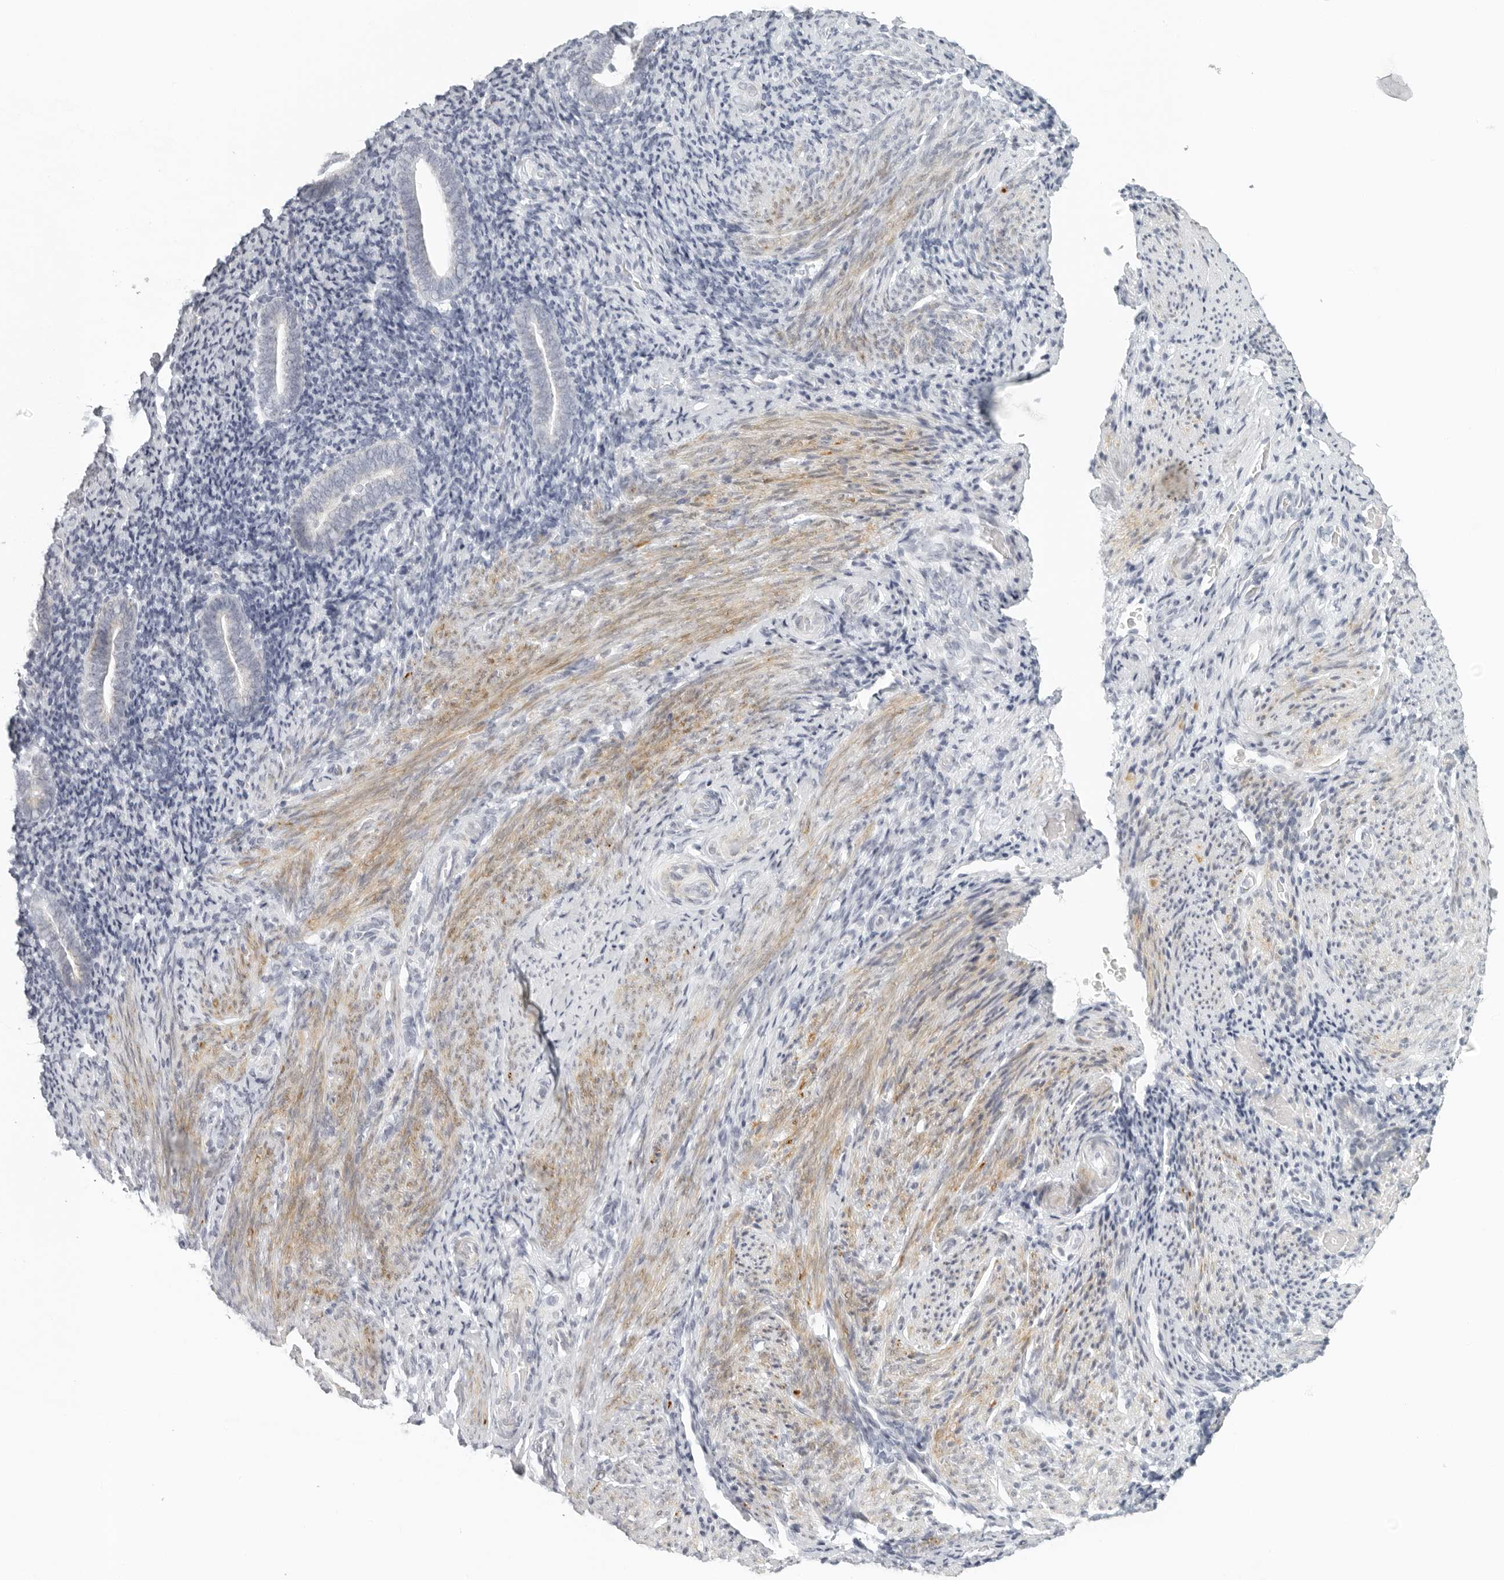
{"staining": {"intensity": "negative", "quantity": "none", "location": "none"}, "tissue": "endometrium", "cell_type": "Cells in endometrial stroma", "image_type": "normal", "snomed": [{"axis": "morphology", "description": "Normal tissue, NOS"}, {"axis": "topography", "description": "Endometrium"}], "caption": "An IHC photomicrograph of normal endometrium is shown. There is no staining in cells in endometrial stroma of endometrium. (Stains: DAB immunohistochemistry with hematoxylin counter stain, Microscopy: brightfield microscopy at high magnification).", "gene": "RPS6KC1", "patient": {"sex": "female", "age": 51}}